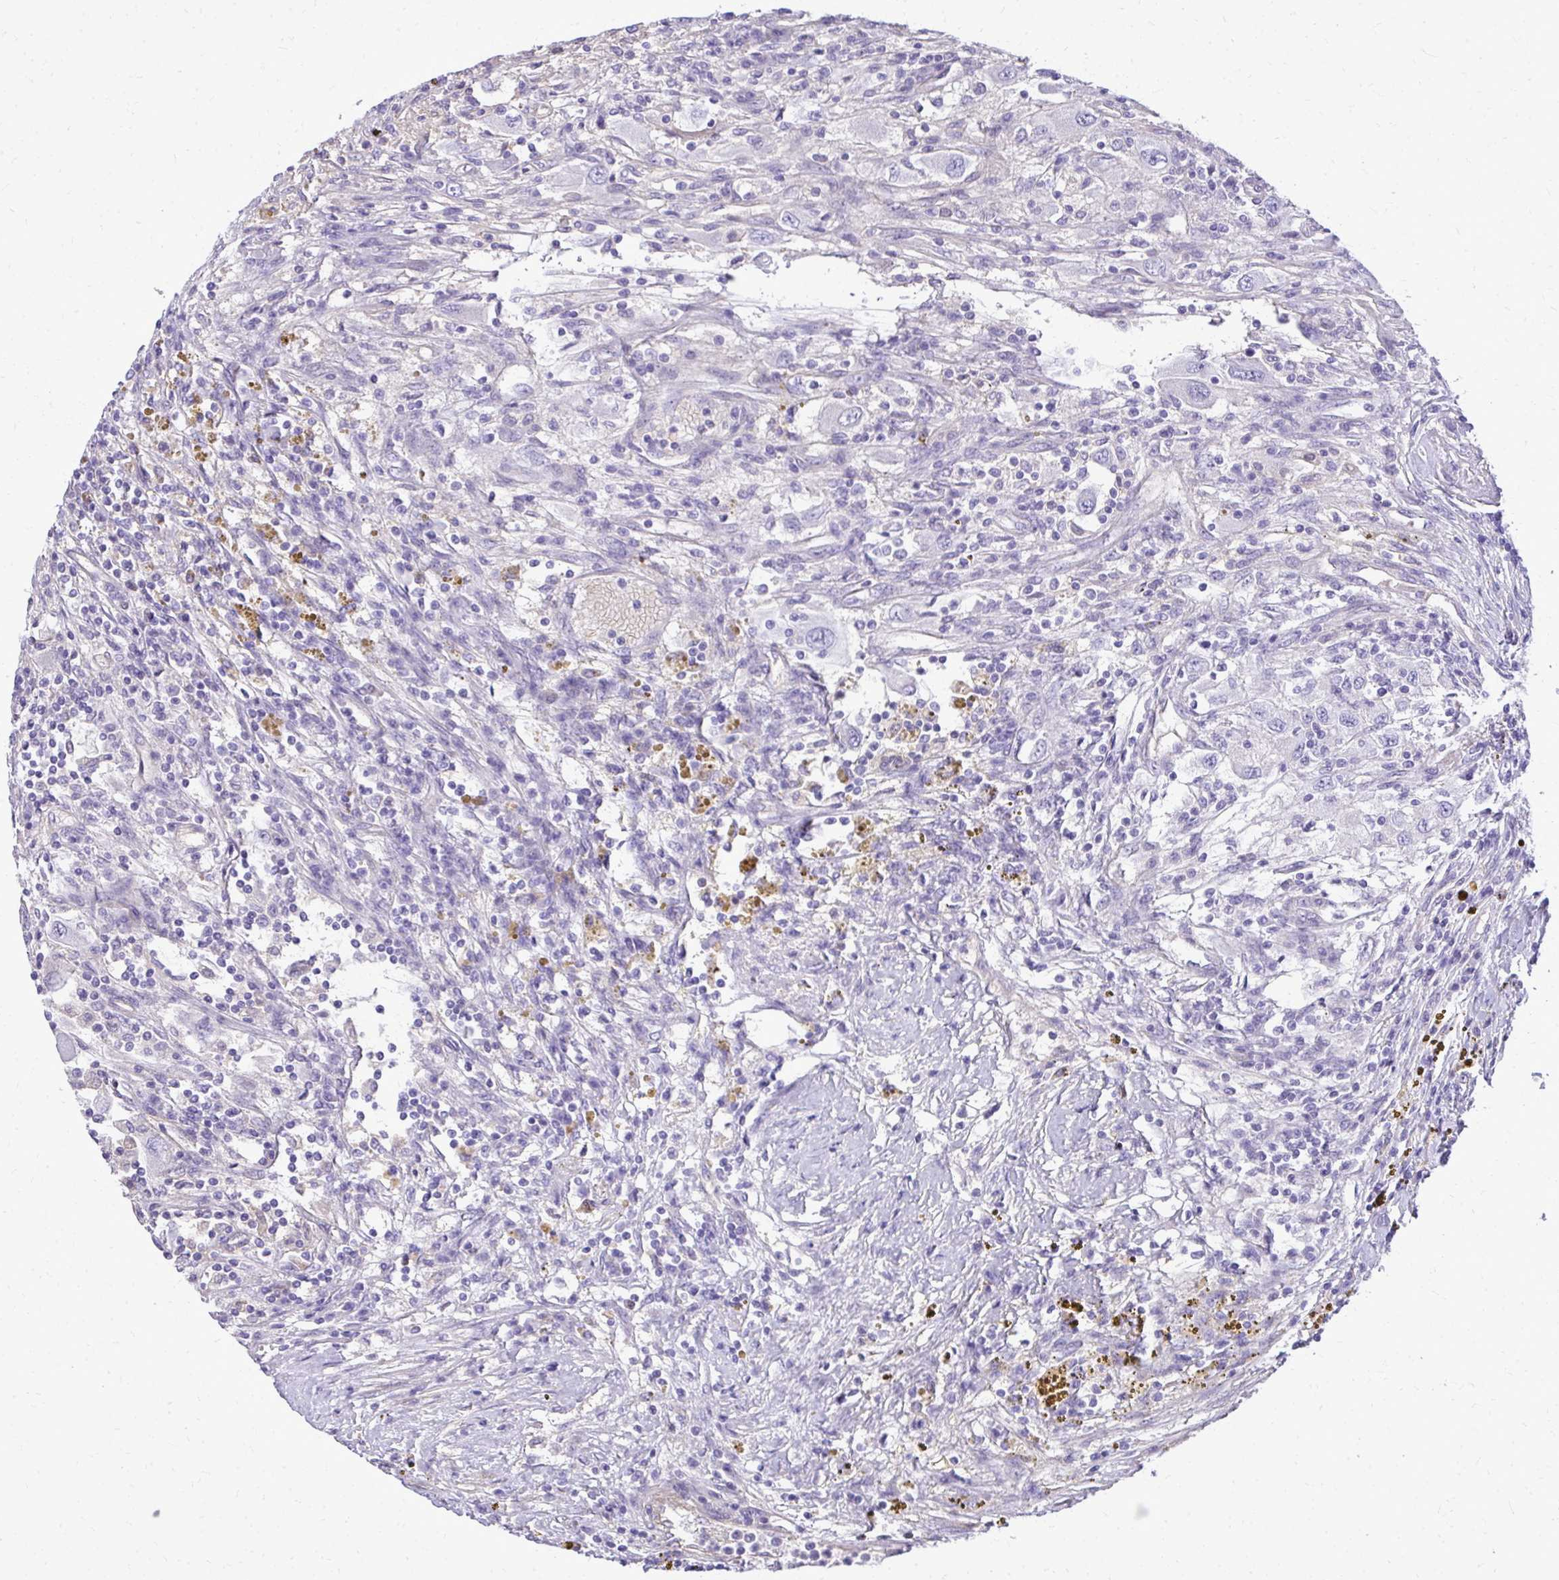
{"staining": {"intensity": "negative", "quantity": "none", "location": "none"}, "tissue": "renal cancer", "cell_type": "Tumor cells", "image_type": "cancer", "snomed": [{"axis": "morphology", "description": "Adenocarcinoma, NOS"}, {"axis": "topography", "description": "Kidney"}], "caption": "A histopathology image of human adenocarcinoma (renal) is negative for staining in tumor cells. Brightfield microscopy of immunohistochemistry (IHC) stained with DAB (brown) and hematoxylin (blue), captured at high magnification.", "gene": "RUNDC3B", "patient": {"sex": "female", "age": 67}}